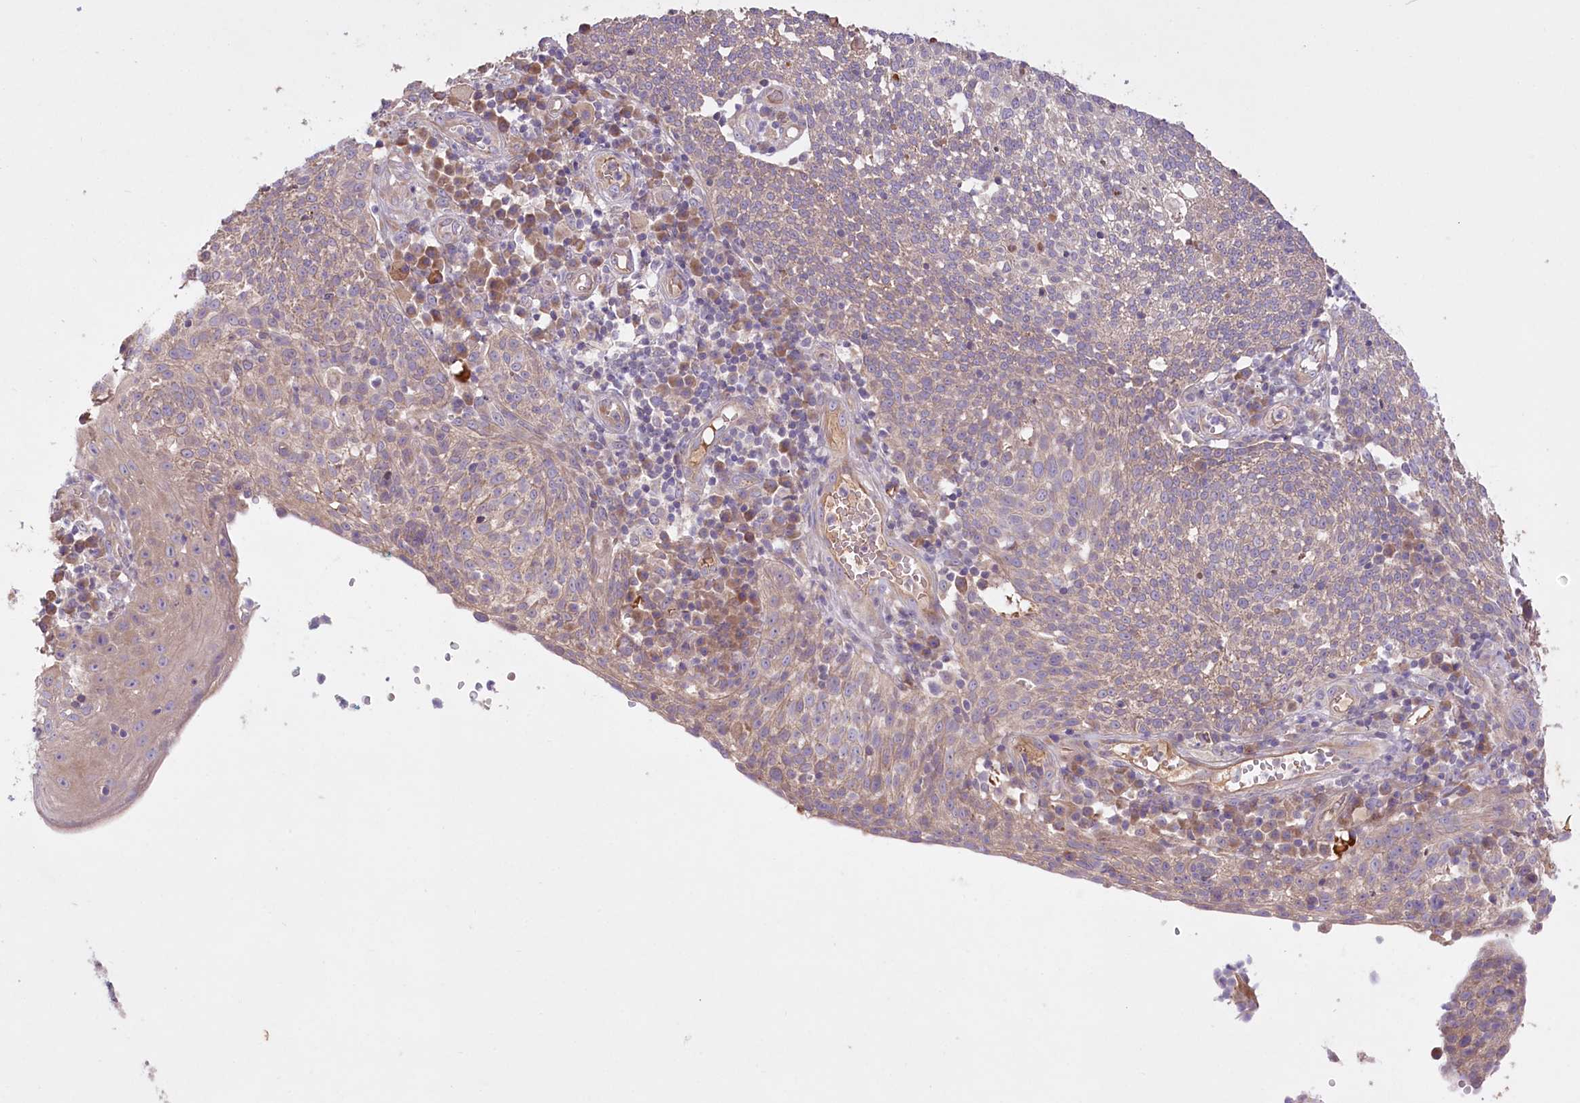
{"staining": {"intensity": "weak", "quantity": "<25%", "location": "cytoplasmic/membranous"}, "tissue": "cervical cancer", "cell_type": "Tumor cells", "image_type": "cancer", "snomed": [{"axis": "morphology", "description": "Squamous cell carcinoma, NOS"}, {"axis": "topography", "description": "Cervix"}], "caption": "Immunohistochemistry of human squamous cell carcinoma (cervical) shows no staining in tumor cells. The staining is performed using DAB brown chromogen with nuclei counter-stained in using hematoxylin.", "gene": "PBLD", "patient": {"sex": "female", "age": 34}}